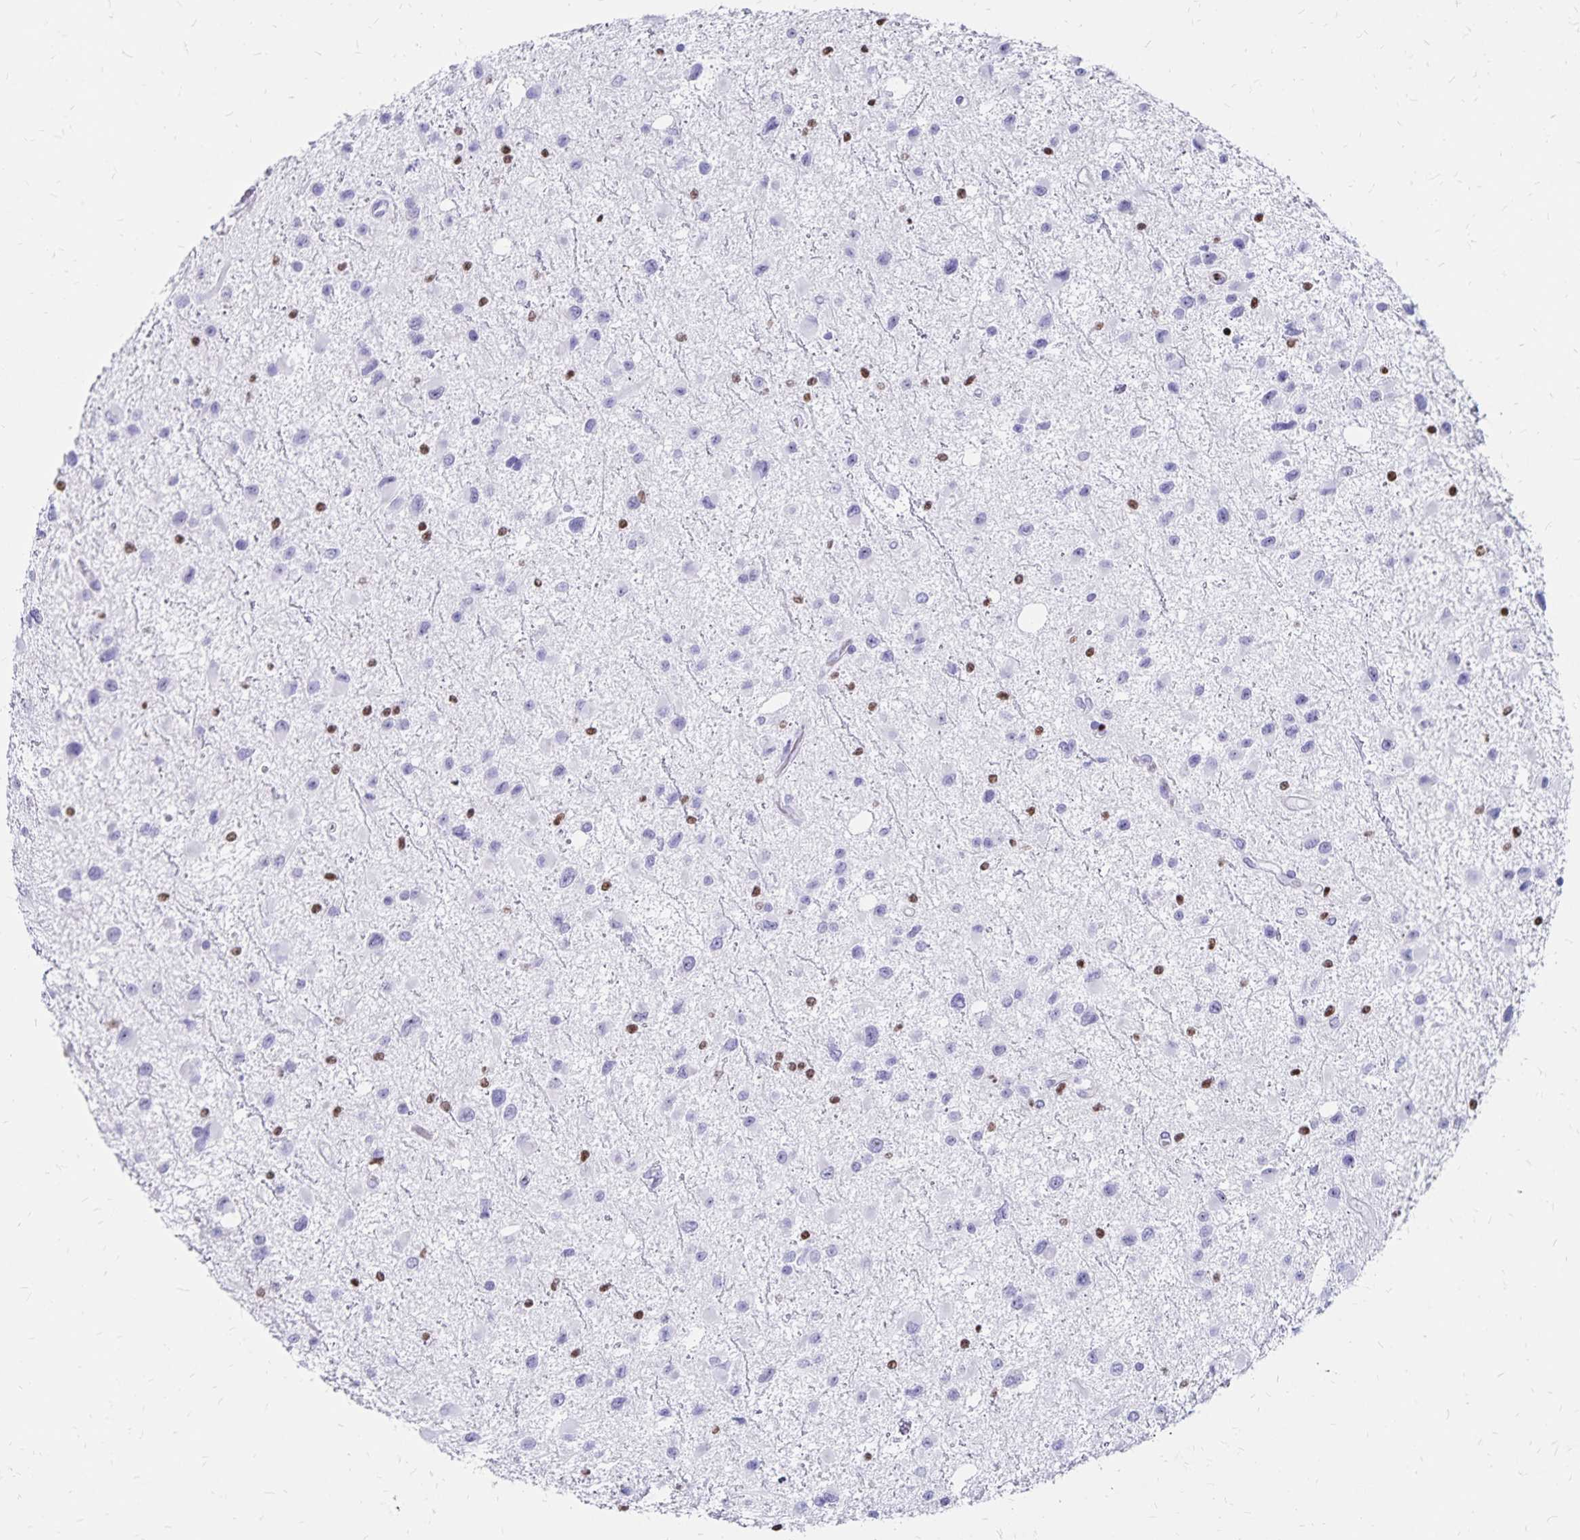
{"staining": {"intensity": "negative", "quantity": "none", "location": "none"}, "tissue": "glioma", "cell_type": "Tumor cells", "image_type": "cancer", "snomed": [{"axis": "morphology", "description": "Glioma, malignant, Low grade"}, {"axis": "topography", "description": "Brain"}], "caption": "Tumor cells are negative for brown protein staining in malignant glioma (low-grade). The staining was performed using DAB (3,3'-diaminobenzidine) to visualize the protein expression in brown, while the nuclei were stained in blue with hematoxylin (Magnification: 20x).", "gene": "IKZF1", "patient": {"sex": "female", "age": 32}}